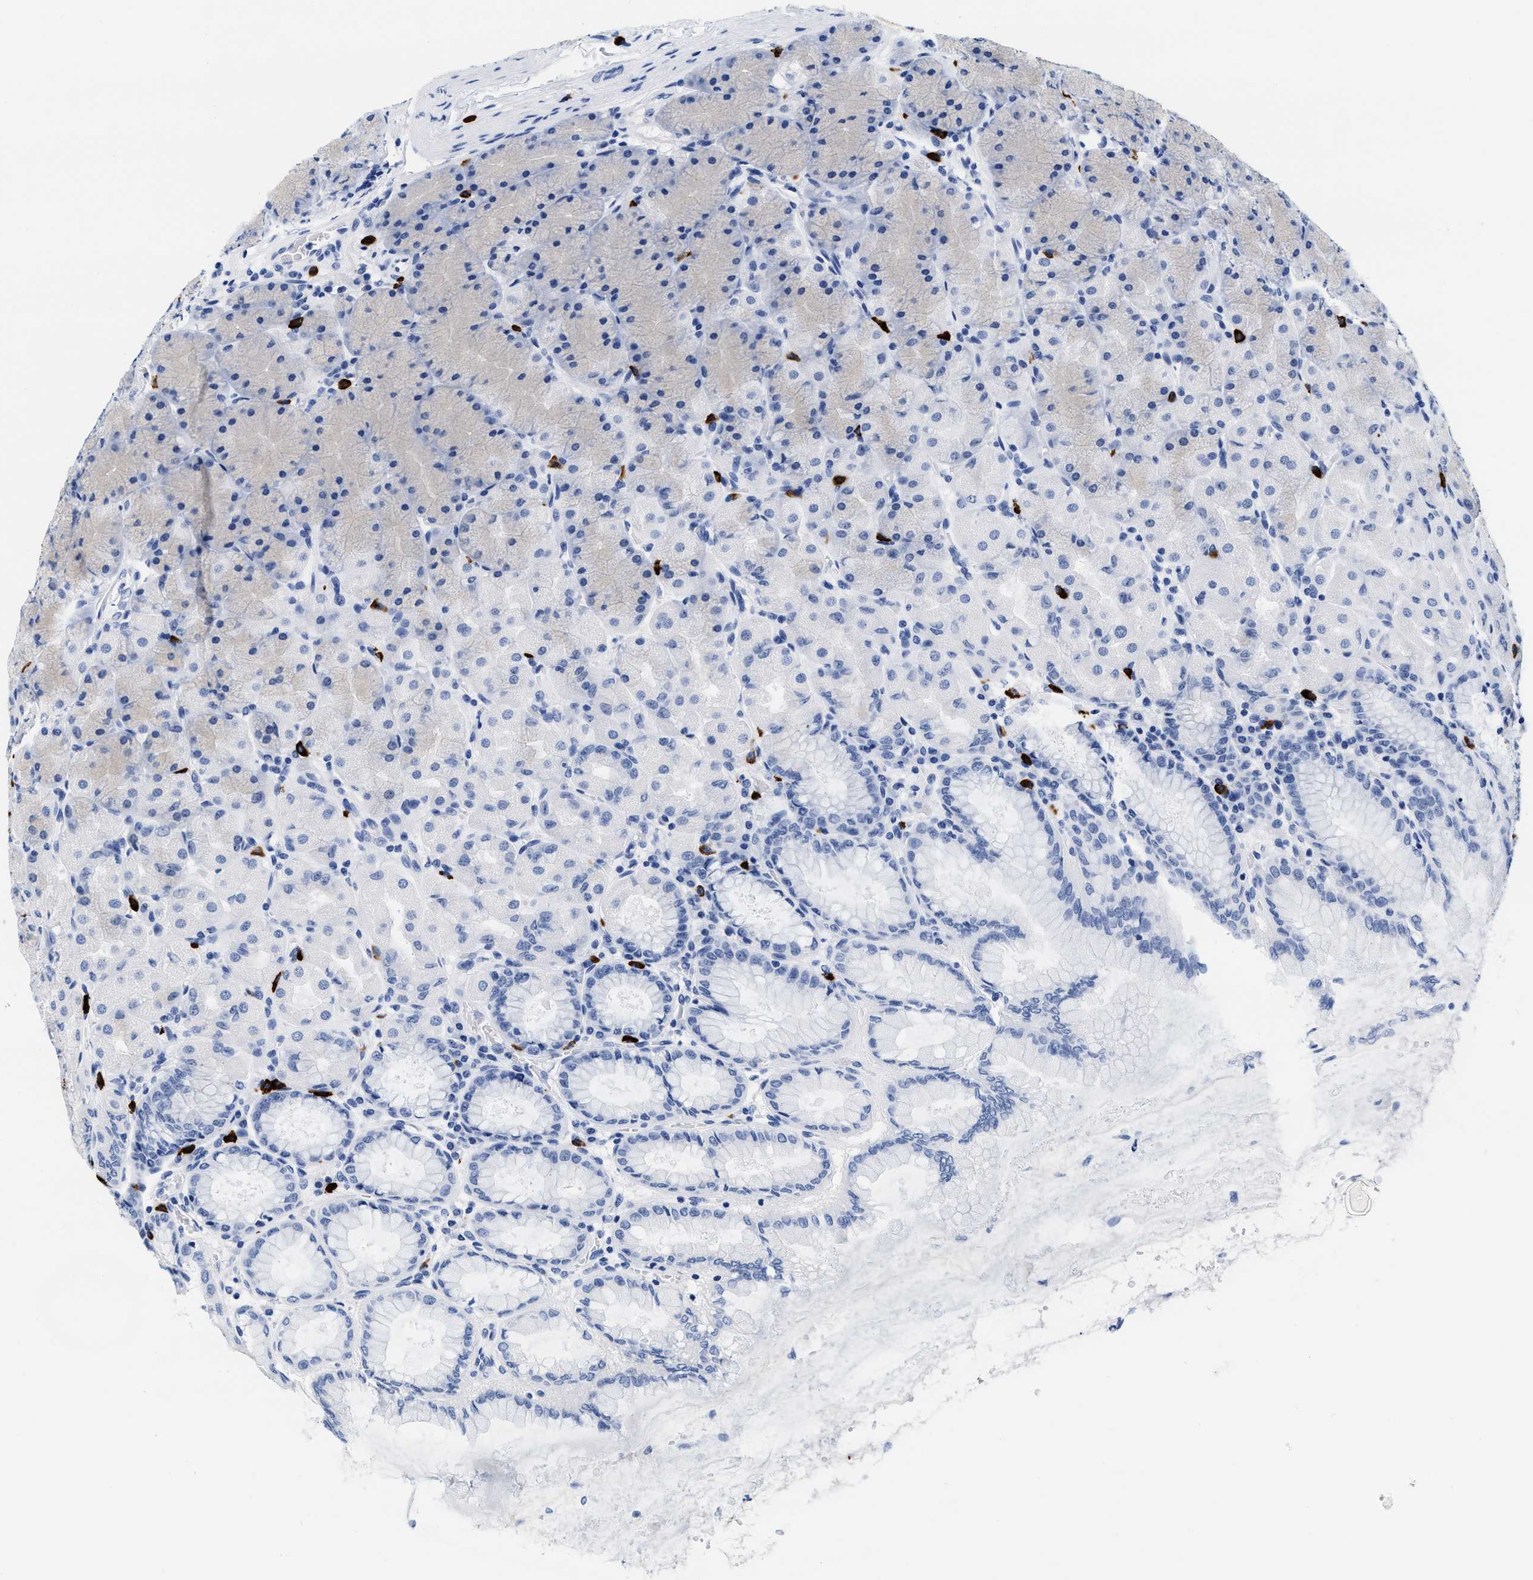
{"staining": {"intensity": "negative", "quantity": "none", "location": "none"}, "tissue": "stomach", "cell_type": "Glandular cells", "image_type": "normal", "snomed": [{"axis": "morphology", "description": "Normal tissue, NOS"}, {"axis": "topography", "description": "Stomach, upper"}], "caption": "This is a photomicrograph of IHC staining of normal stomach, which shows no expression in glandular cells. (DAB (3,3'-diaminobenzidine) immunohistochemistry, high magnification).", "gene": "CER1", "patient": {"sex": "female", "age": 56}}